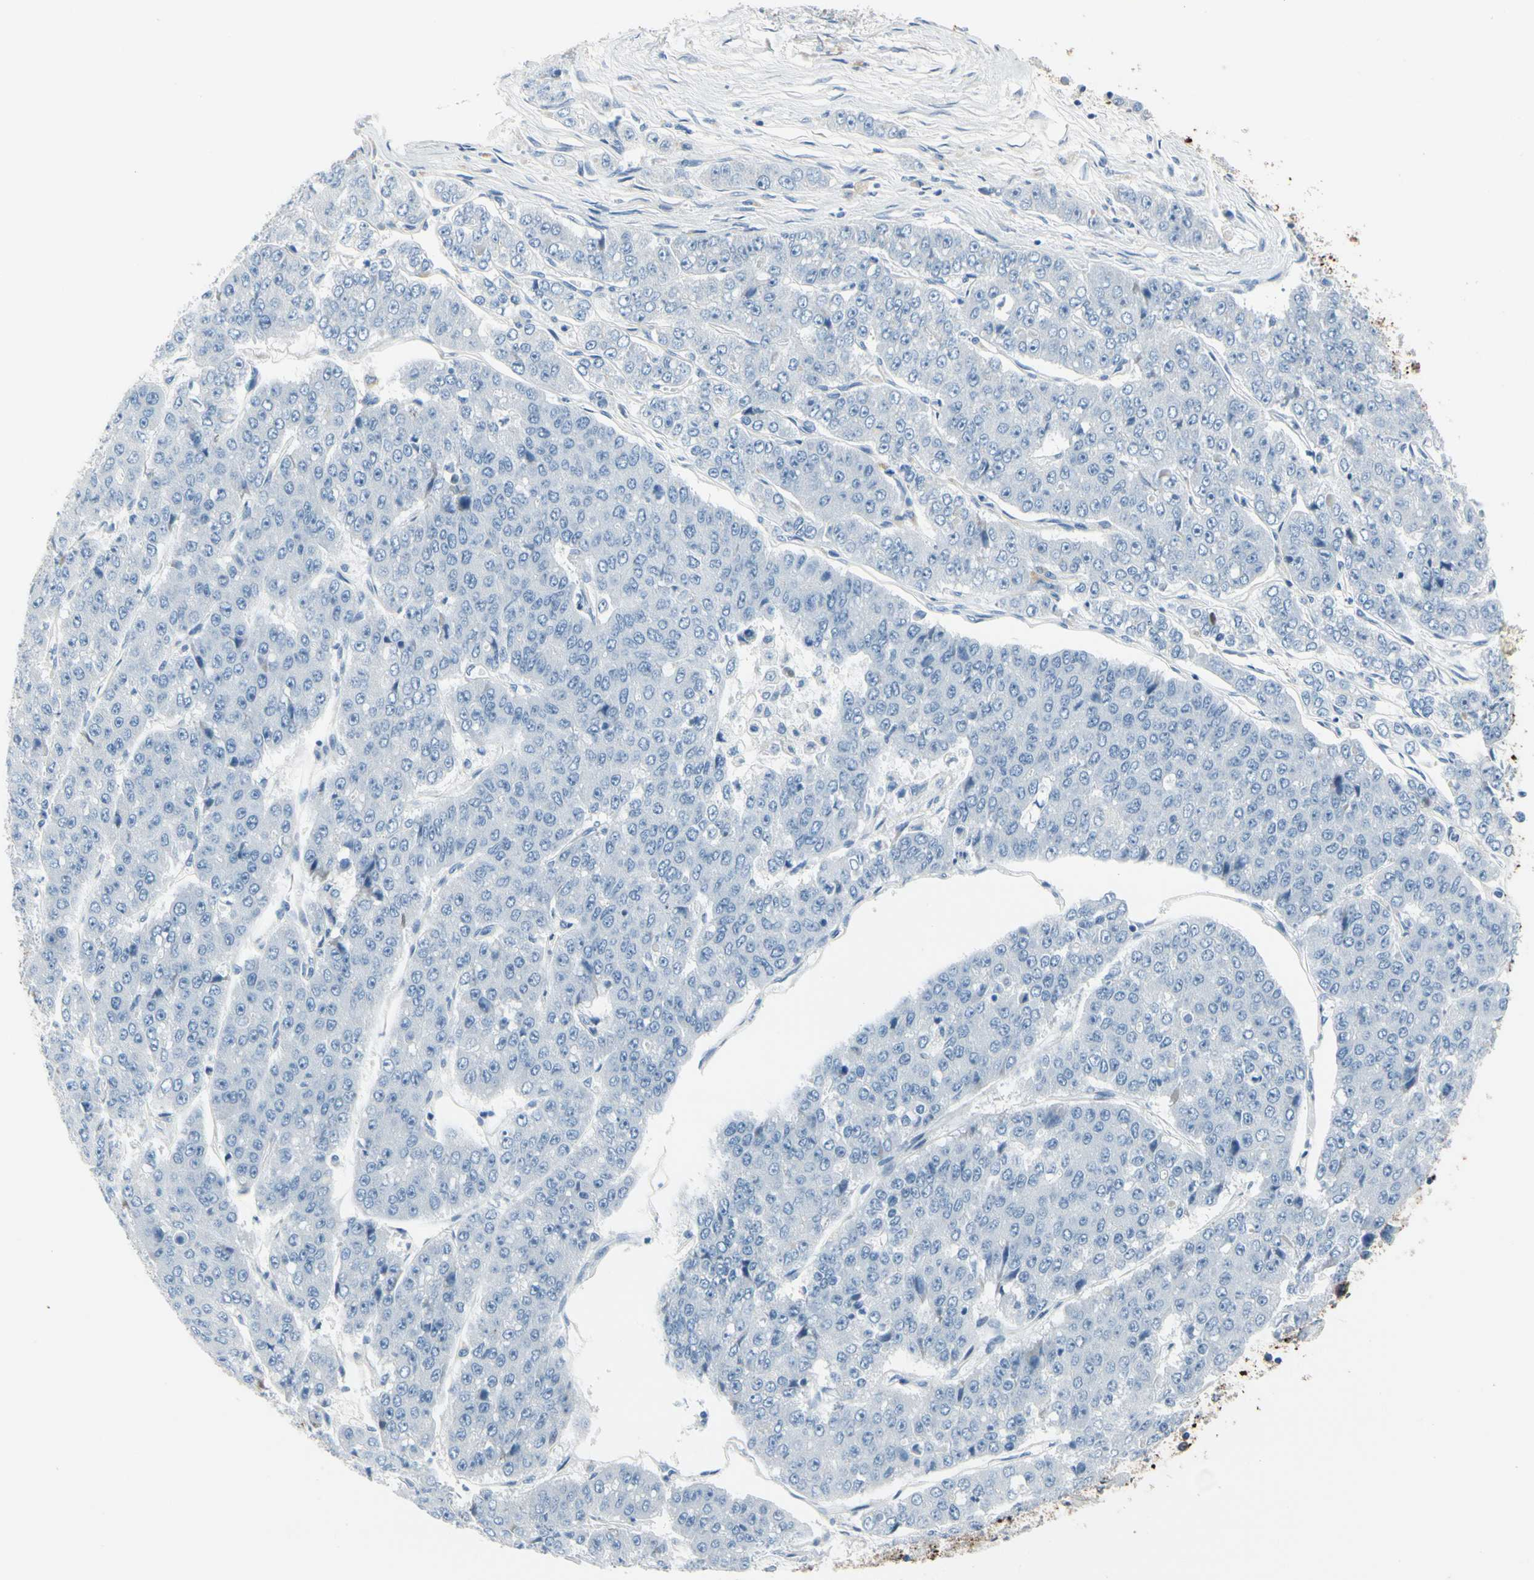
{"staining": {"intensity": "negative", "quantity": "none", "location": "none"}, "tissue": "pancreatic cancer", "cell_type": "Tumor cells", "image_type": "cancer", "snomed": [{"axis": "morphology", "description": "Adenocarcinoma, NOS"}, {"axis": "topography", "description": "Pancreas"}], "caption": "This is an IHC histopathology image of human pancreatic adenocarcinoma. There is no expression in tumor cells.", "gene": "MUC5B", "patient": {"sex": "male", "age": 50}}